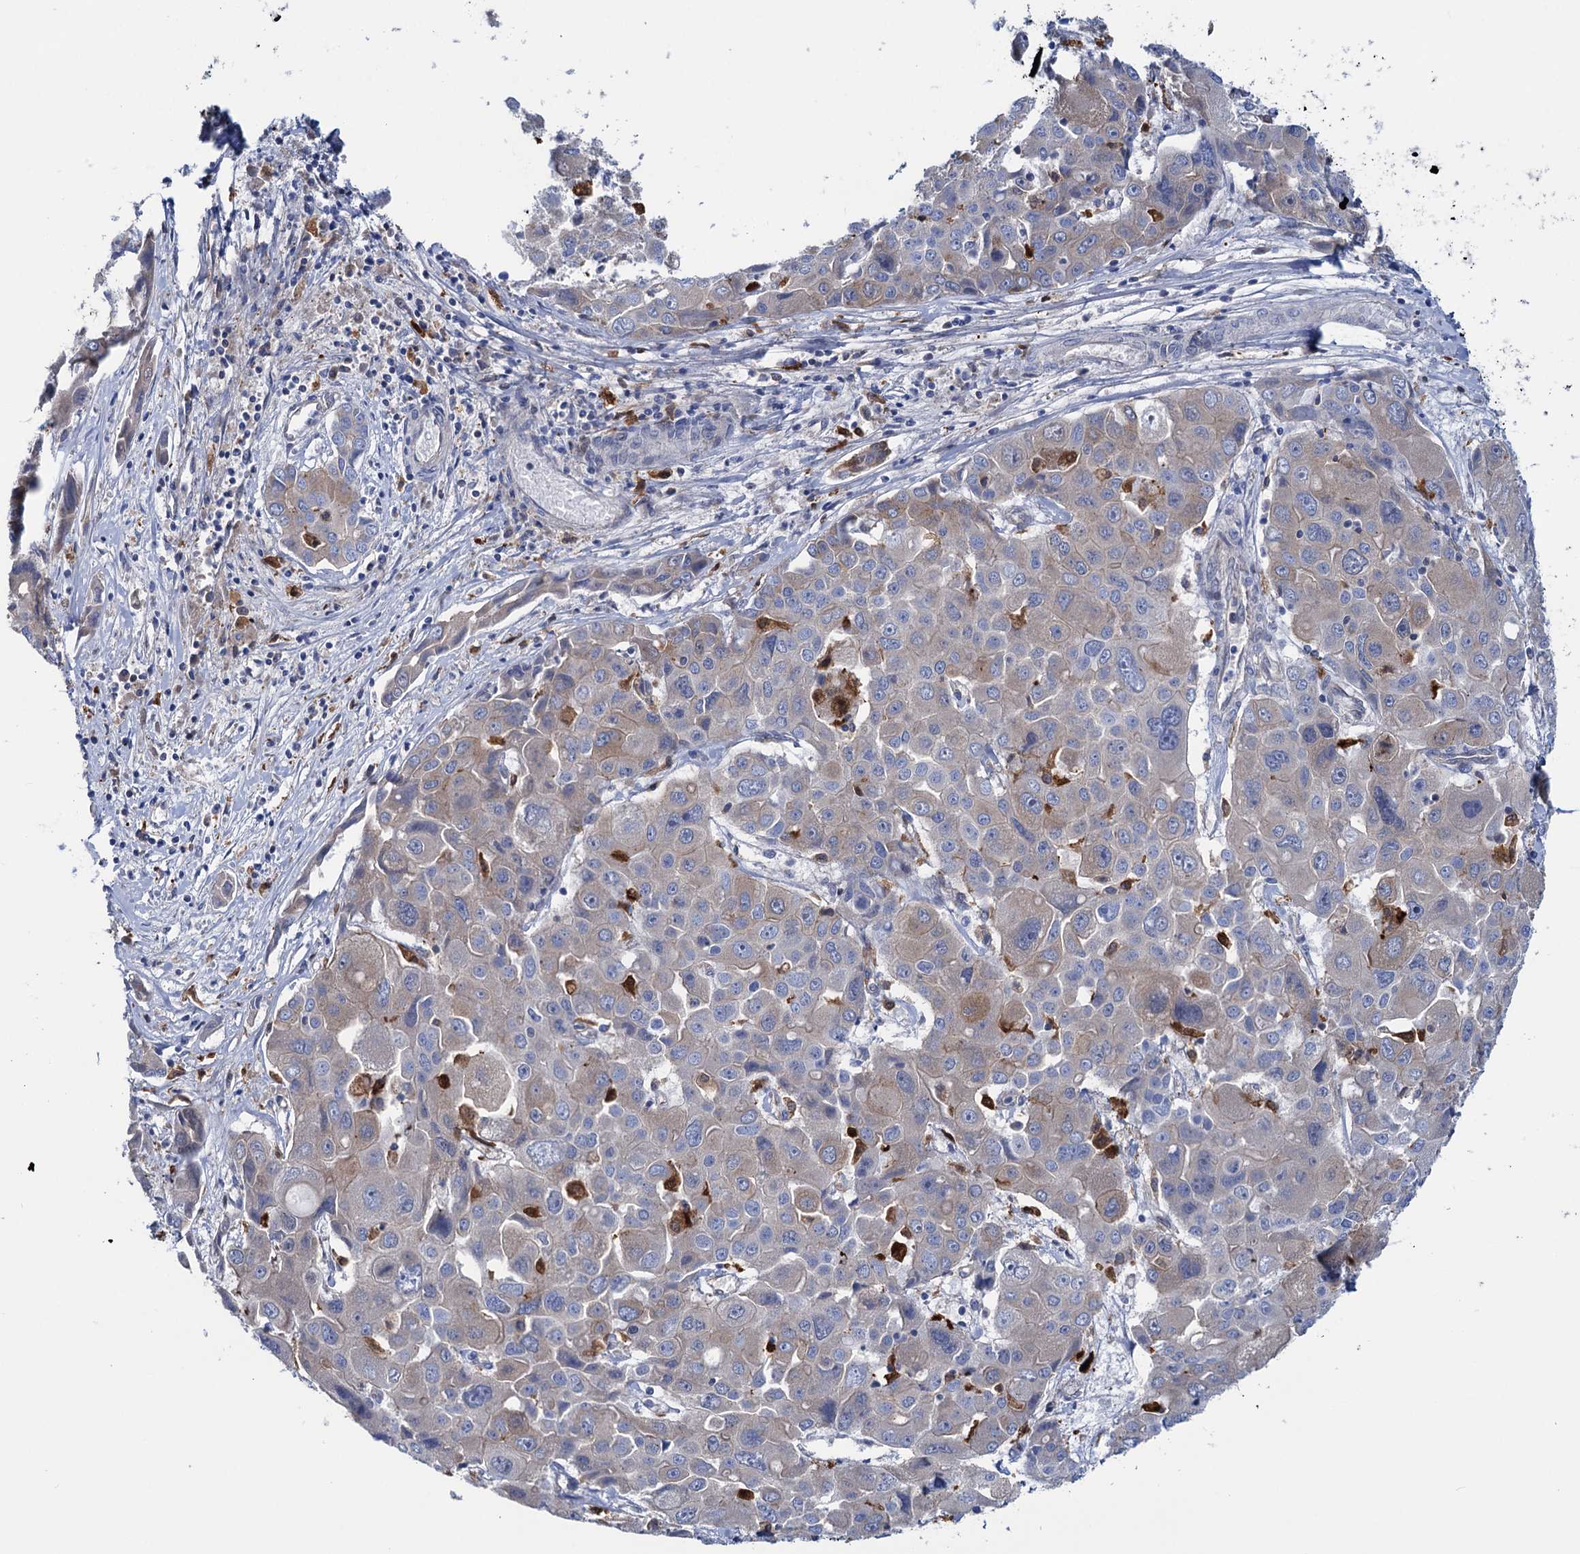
{"staining": {"intensity": "negative", "quantity": "none", "location": "none"}, "tissue": "liver cancer", "cell_type": "Tumor cells", "image_type": "cancer", "snomed": [{"axis": "morphology", "description": "Cholangiocarcinoma"}, {"axis": "topography", "description": "Liver"}], "caption": "This is an immunohistochemistry micrograph of liver cancer (cholangiocarcinoma). There is no positivity in tumor cells.", "gene": "ZNRD2", "patient": {"sex": "male", "age": 67}}